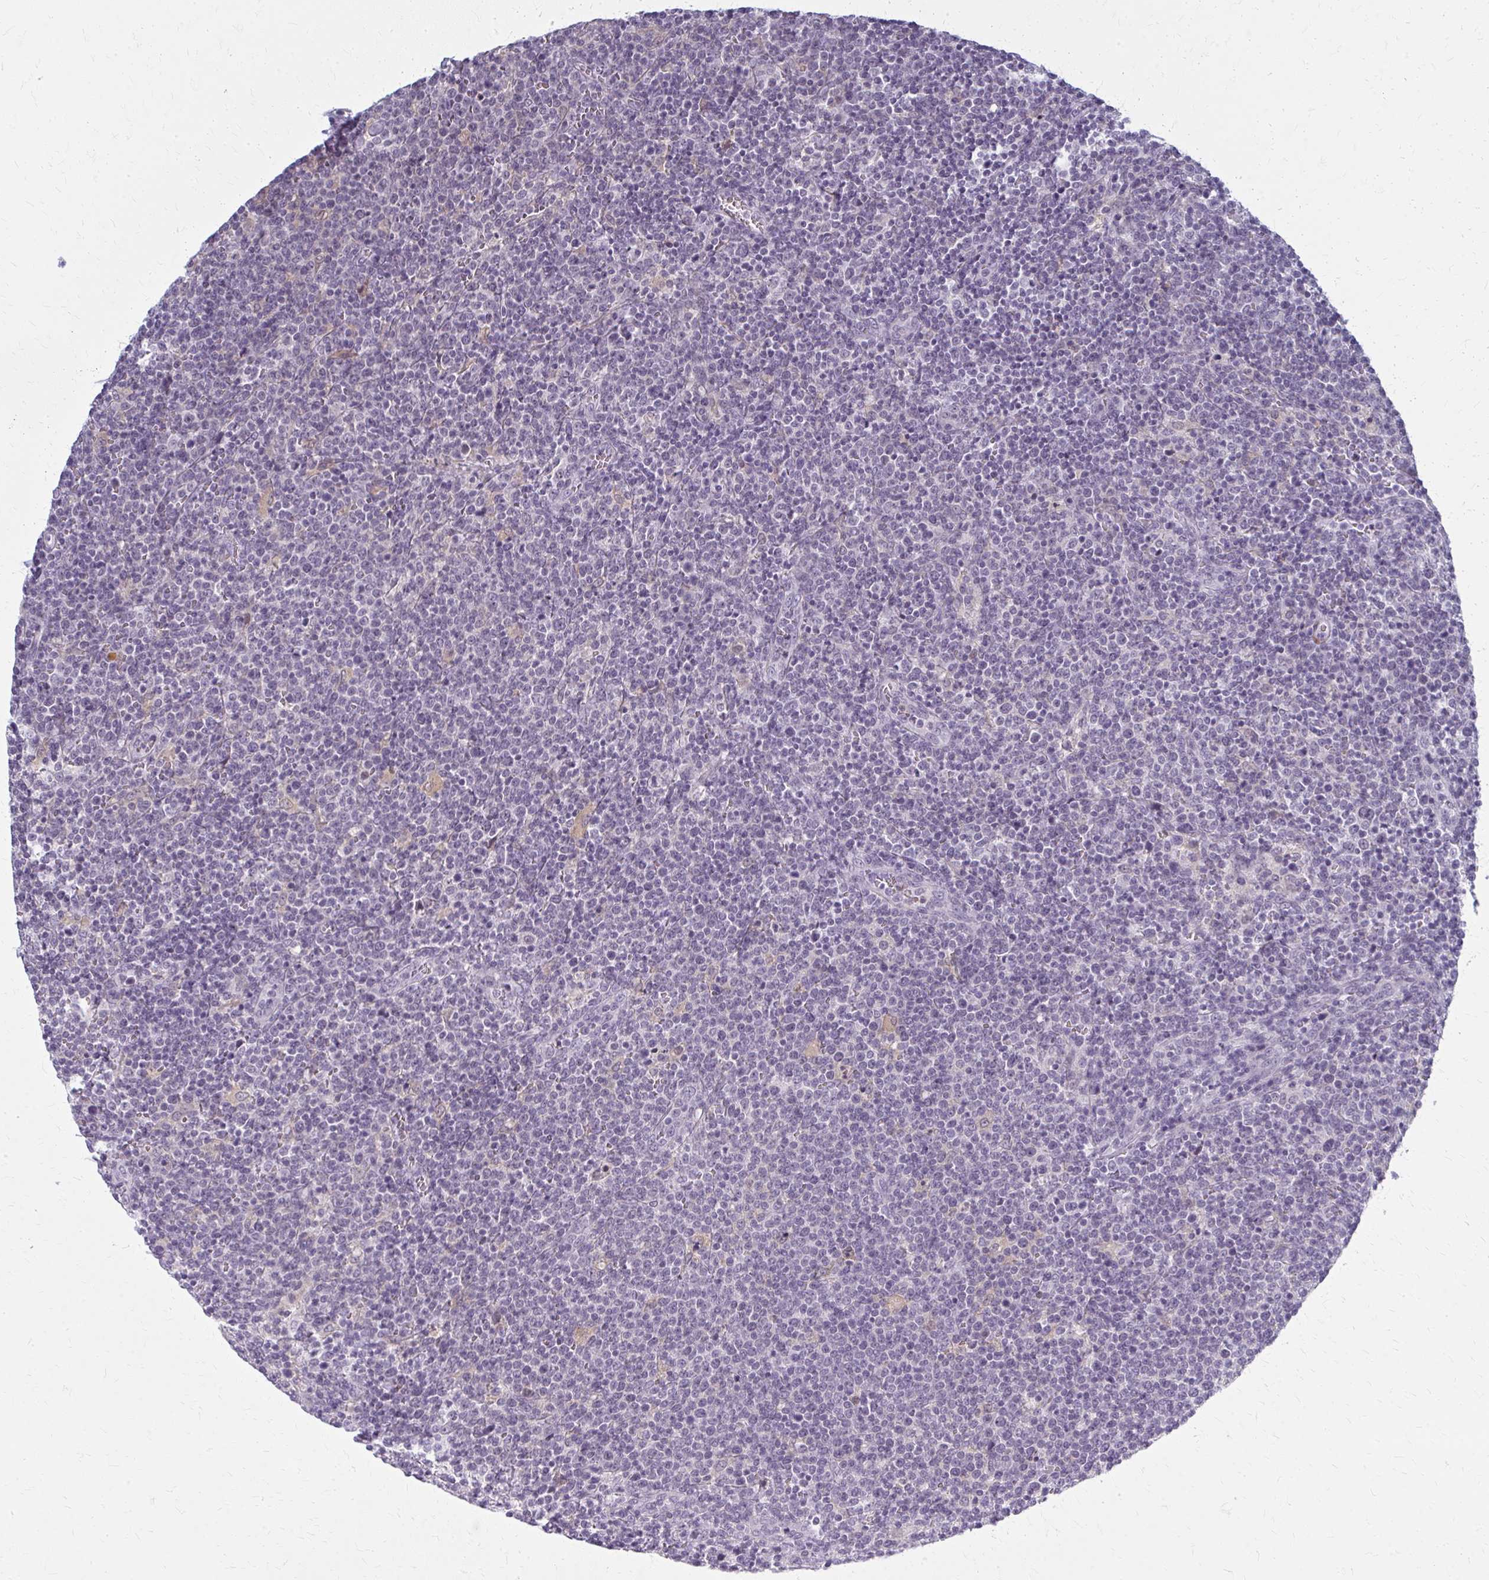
{"staining": {"intensity": "negative", "quantity": "none", "location": "none"}, "tissue": "lymphoma", "cell_type": "Tumor cells", "image_type": "cancer", "snomed": [{"axis": "morphology", "description": "Malignant lymphoma, non-Hodgkin's type, High grade"}, {"axis": "topography", "description": "Lymph node"}], "caption": "Human malignant lymphoma, non-Hodgkin's type (high-grade) stained for a protein using immunohistochemistry (IHC) demonstrates no positivity in tumor cells.", "gene": "CASQ2", "patient": {"sex": "male", "age": 61}}